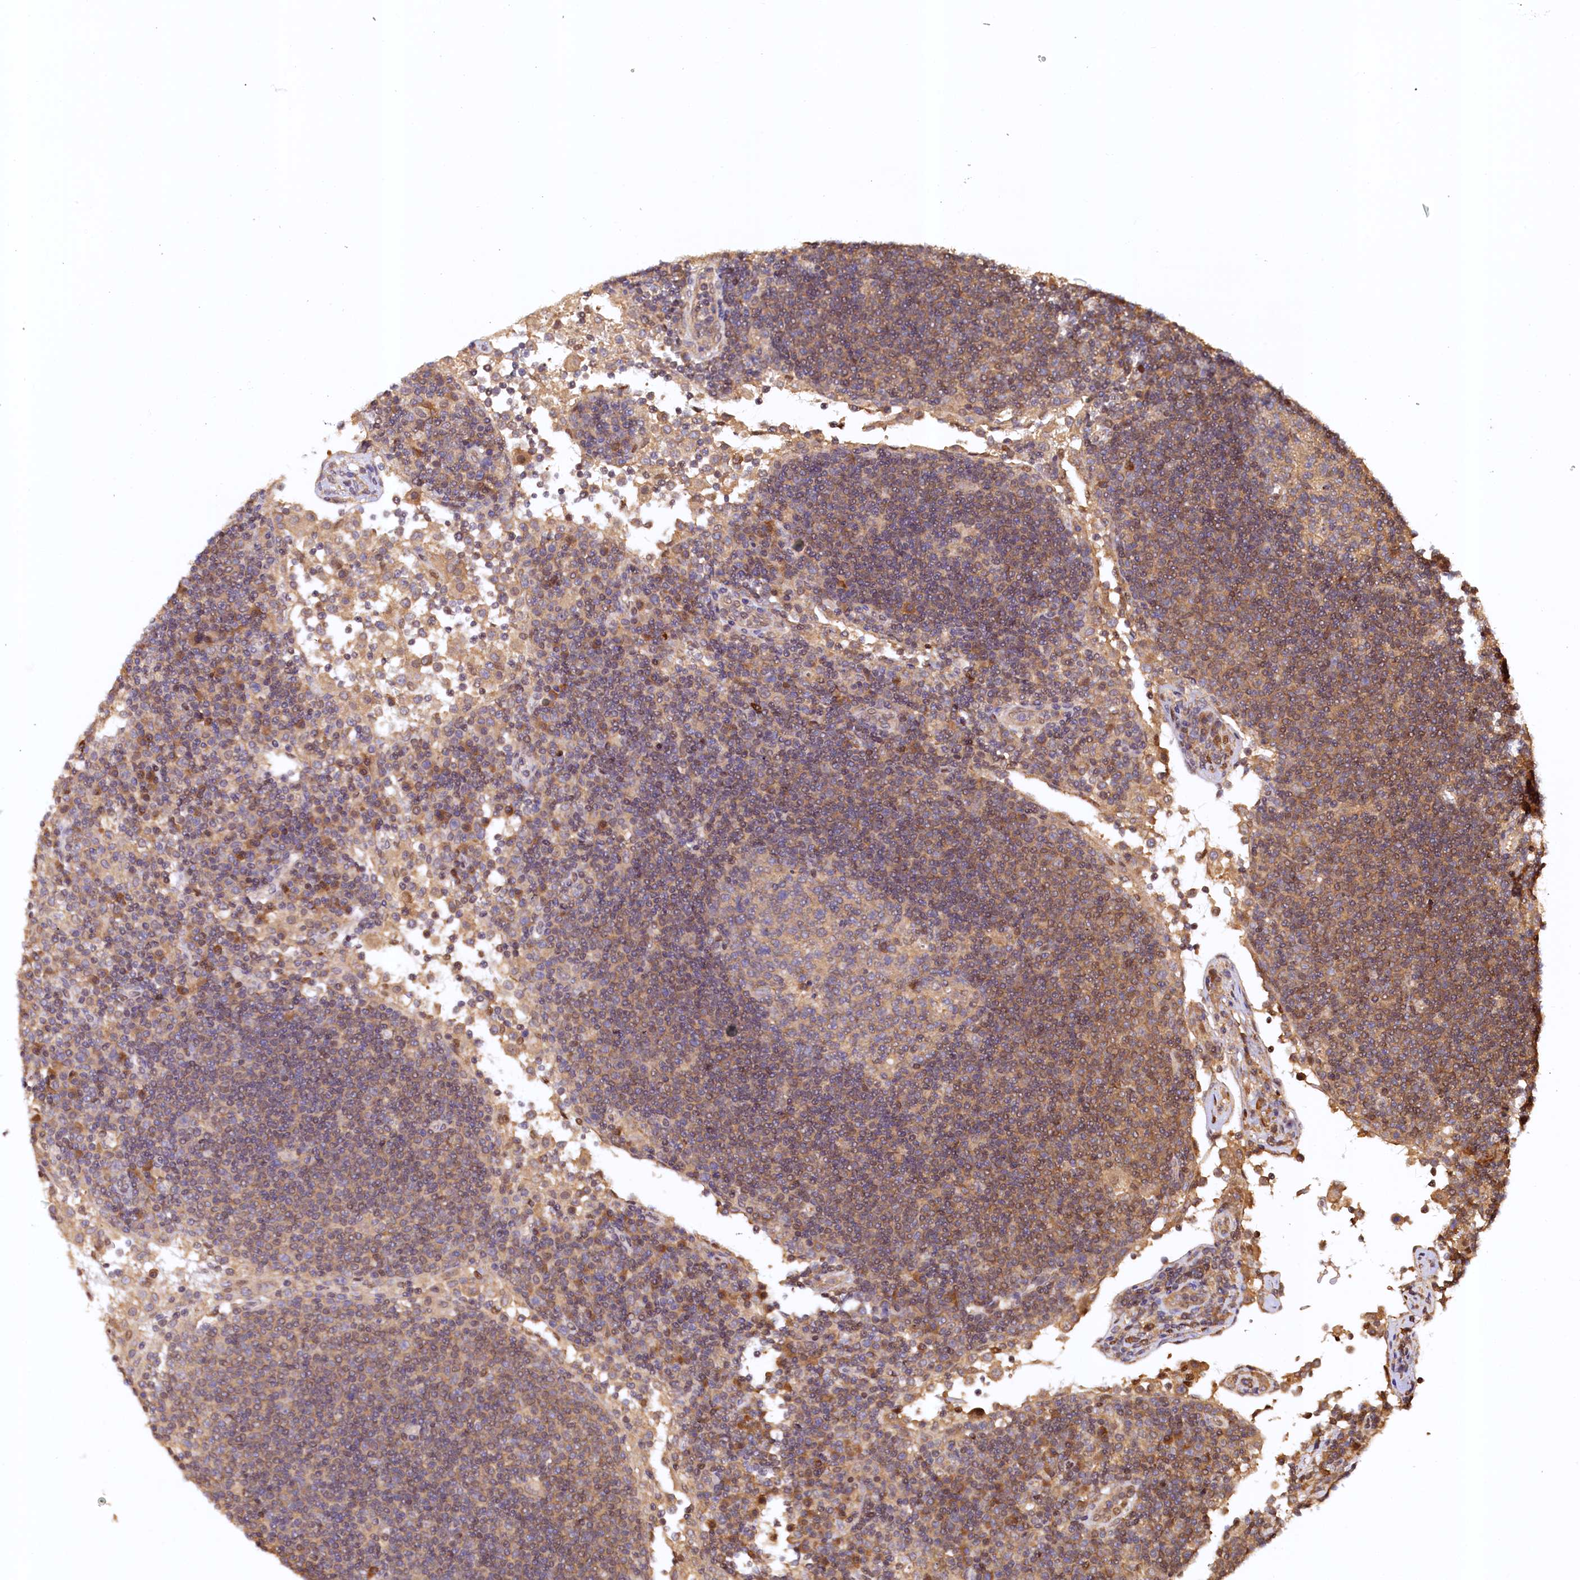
{"staining": {"intensity": "moderate", "quantity": ">75%", "location": "cytoplasmic/membranous"}, "tissue": "lymph node", "cell_type": "Germinal center cells", "image_type": "normal", "snomed": [{"axis": "morphology", "description": "Normal tissue, NOS"}, {"axis": "topography", "description": "Lymph node"}], "caption": "Lymph node stained with DAB IHC reveals medium levels of moderate cytoplasmic/membranous expression in about >75% of germinal center cells. Immunohistochemistry (ihc) stains the protein of interest in brown and the nuclei are stained blue.", "gene": "UBL7", "patient": {"sex": "female", "age": 53}}